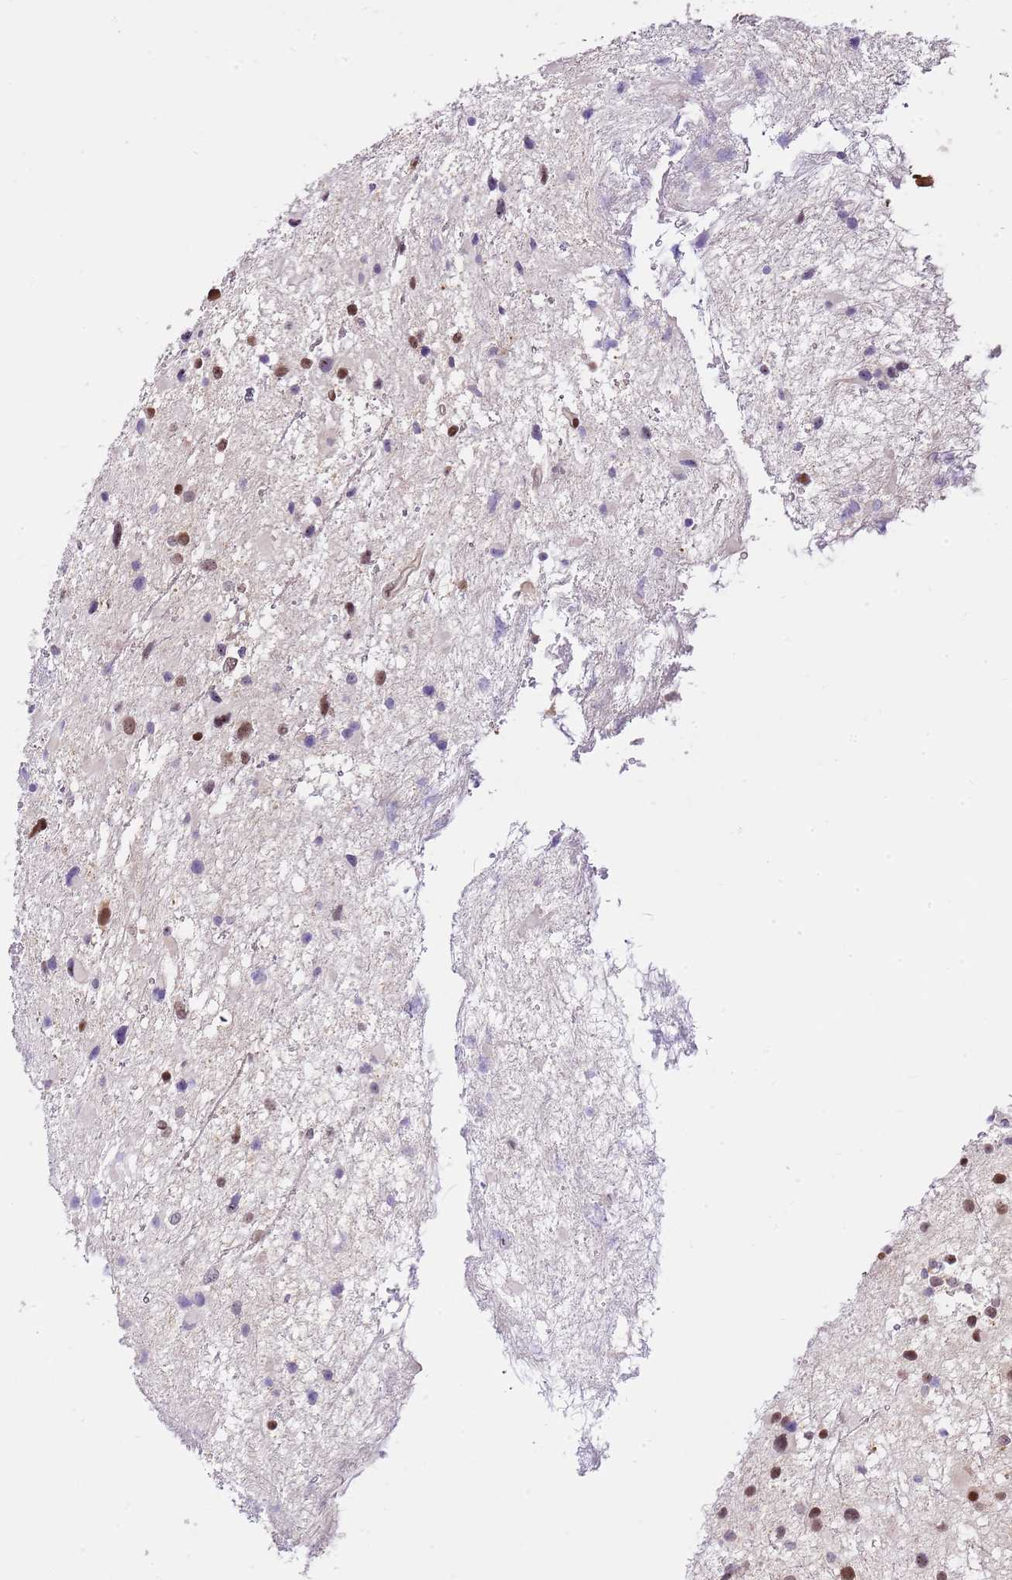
{"staining": {"intensity": "moderate", "quantity": ">75%", "location": "nuclear"}, "tissue": "glioma", "cell_type": "Tumor cells", "image_type": "cancer", "snomed": [{"axis": "morphology", "description": "Glioma, malignant, Low grade"}, {"axis": "topography", "description": "Brain"}], "caption": "High-power microscopy captured an immunohistochemistry (IHC) histopathology image of glioma, revealing moderate nuclear positivity in approximately >75% of tumor cells.", "gene": "RFK", "patient": {"sex": "female", "age": 32}}